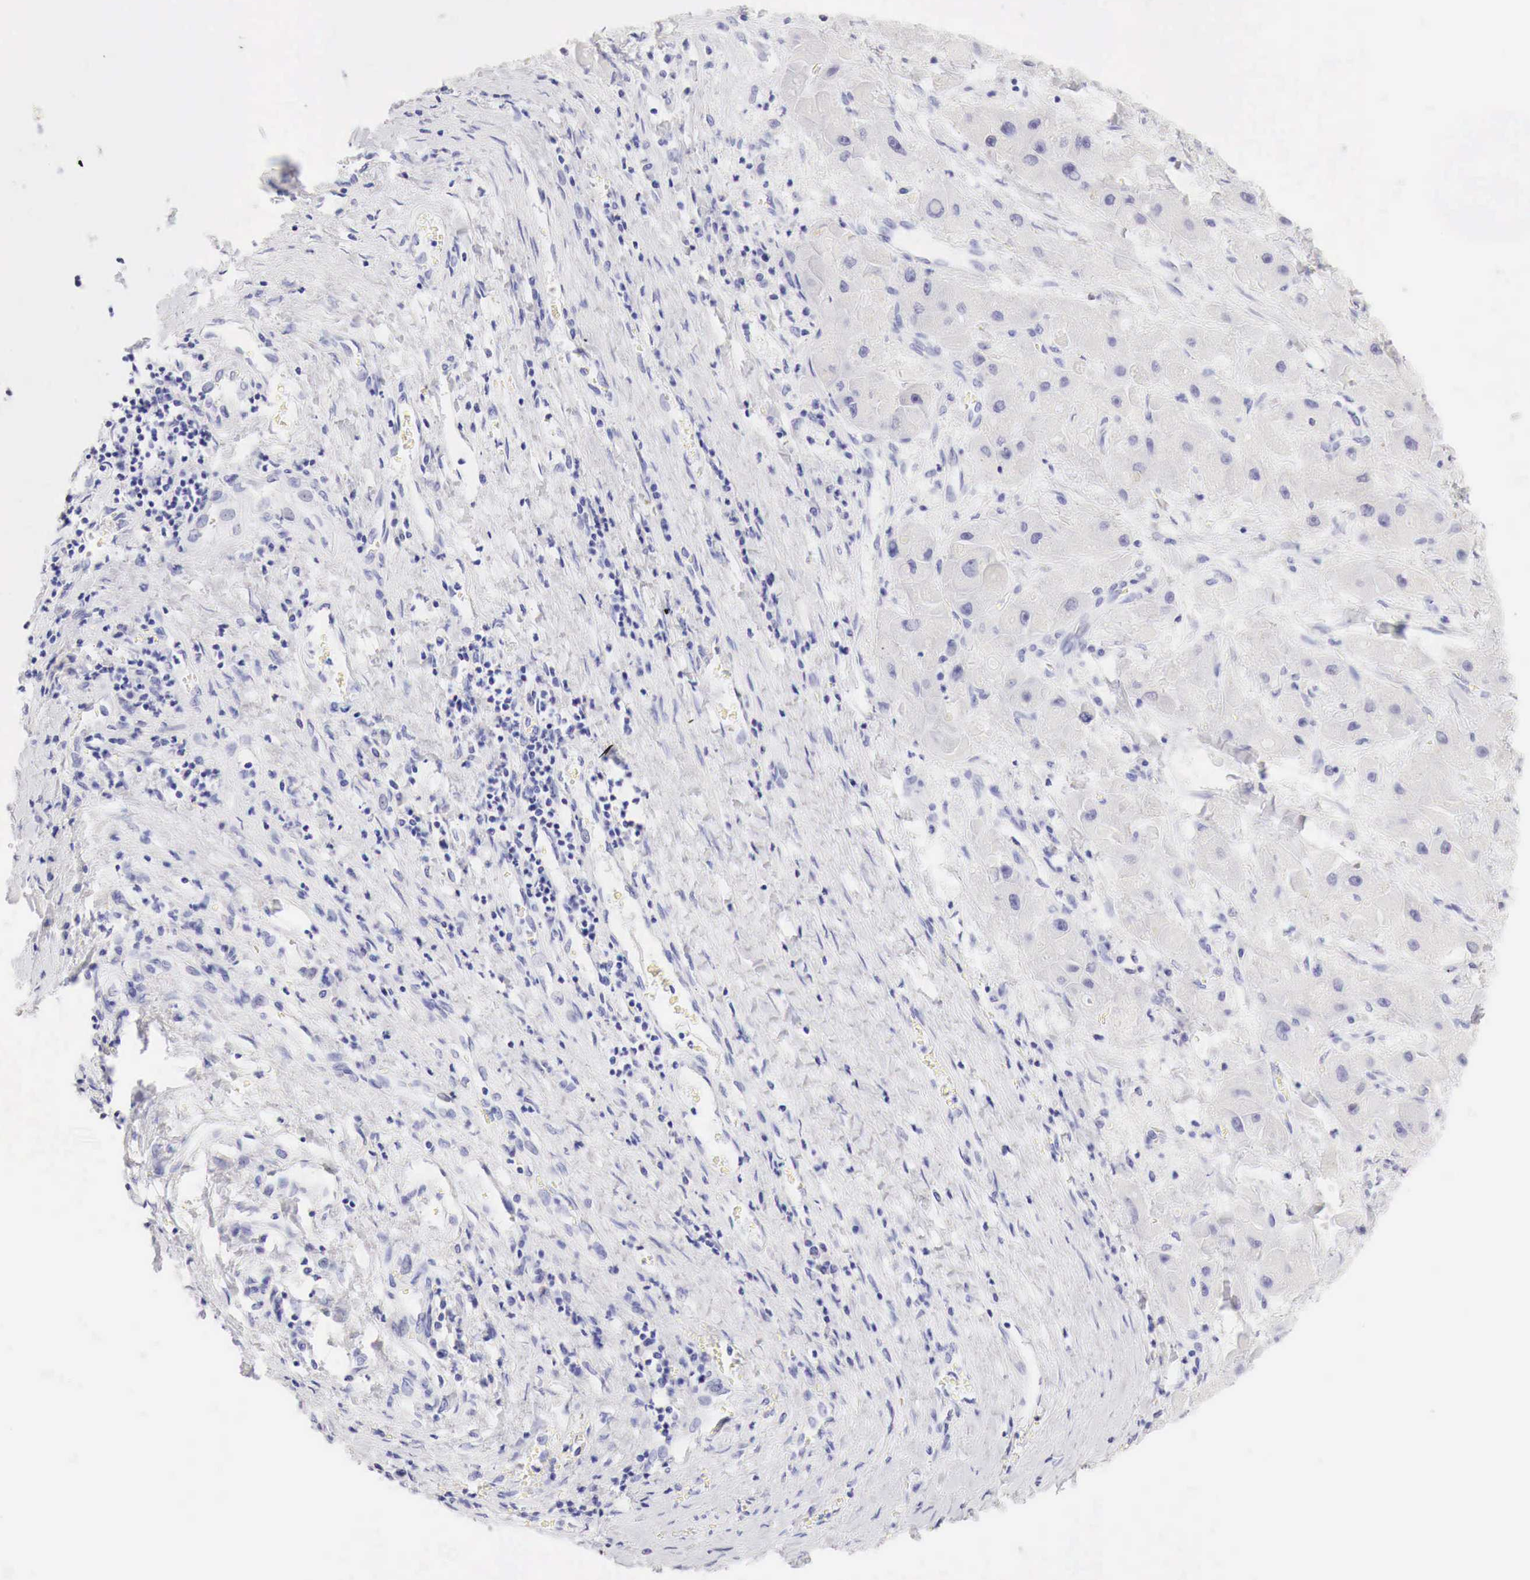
{"staining": {"intensity": "negative", "quantity": "none", "location": "none"}, "tissue": "liver cancer", "cell_type": "Tumor cells", "image_type": "cancer", "snomed": [{"axis": "morphology", "description": "Carcinoma, Hepatocellular, NOS"}, {"axis": "topography", "description": "Liver"}], "caption": "This is an immunohistochemistry (IHC) photomicrograph of human liver cancer. There is no positivity in tumor cells.", "gene": "CDKN2A", "patient": {"sex": "male", "age": 24}}